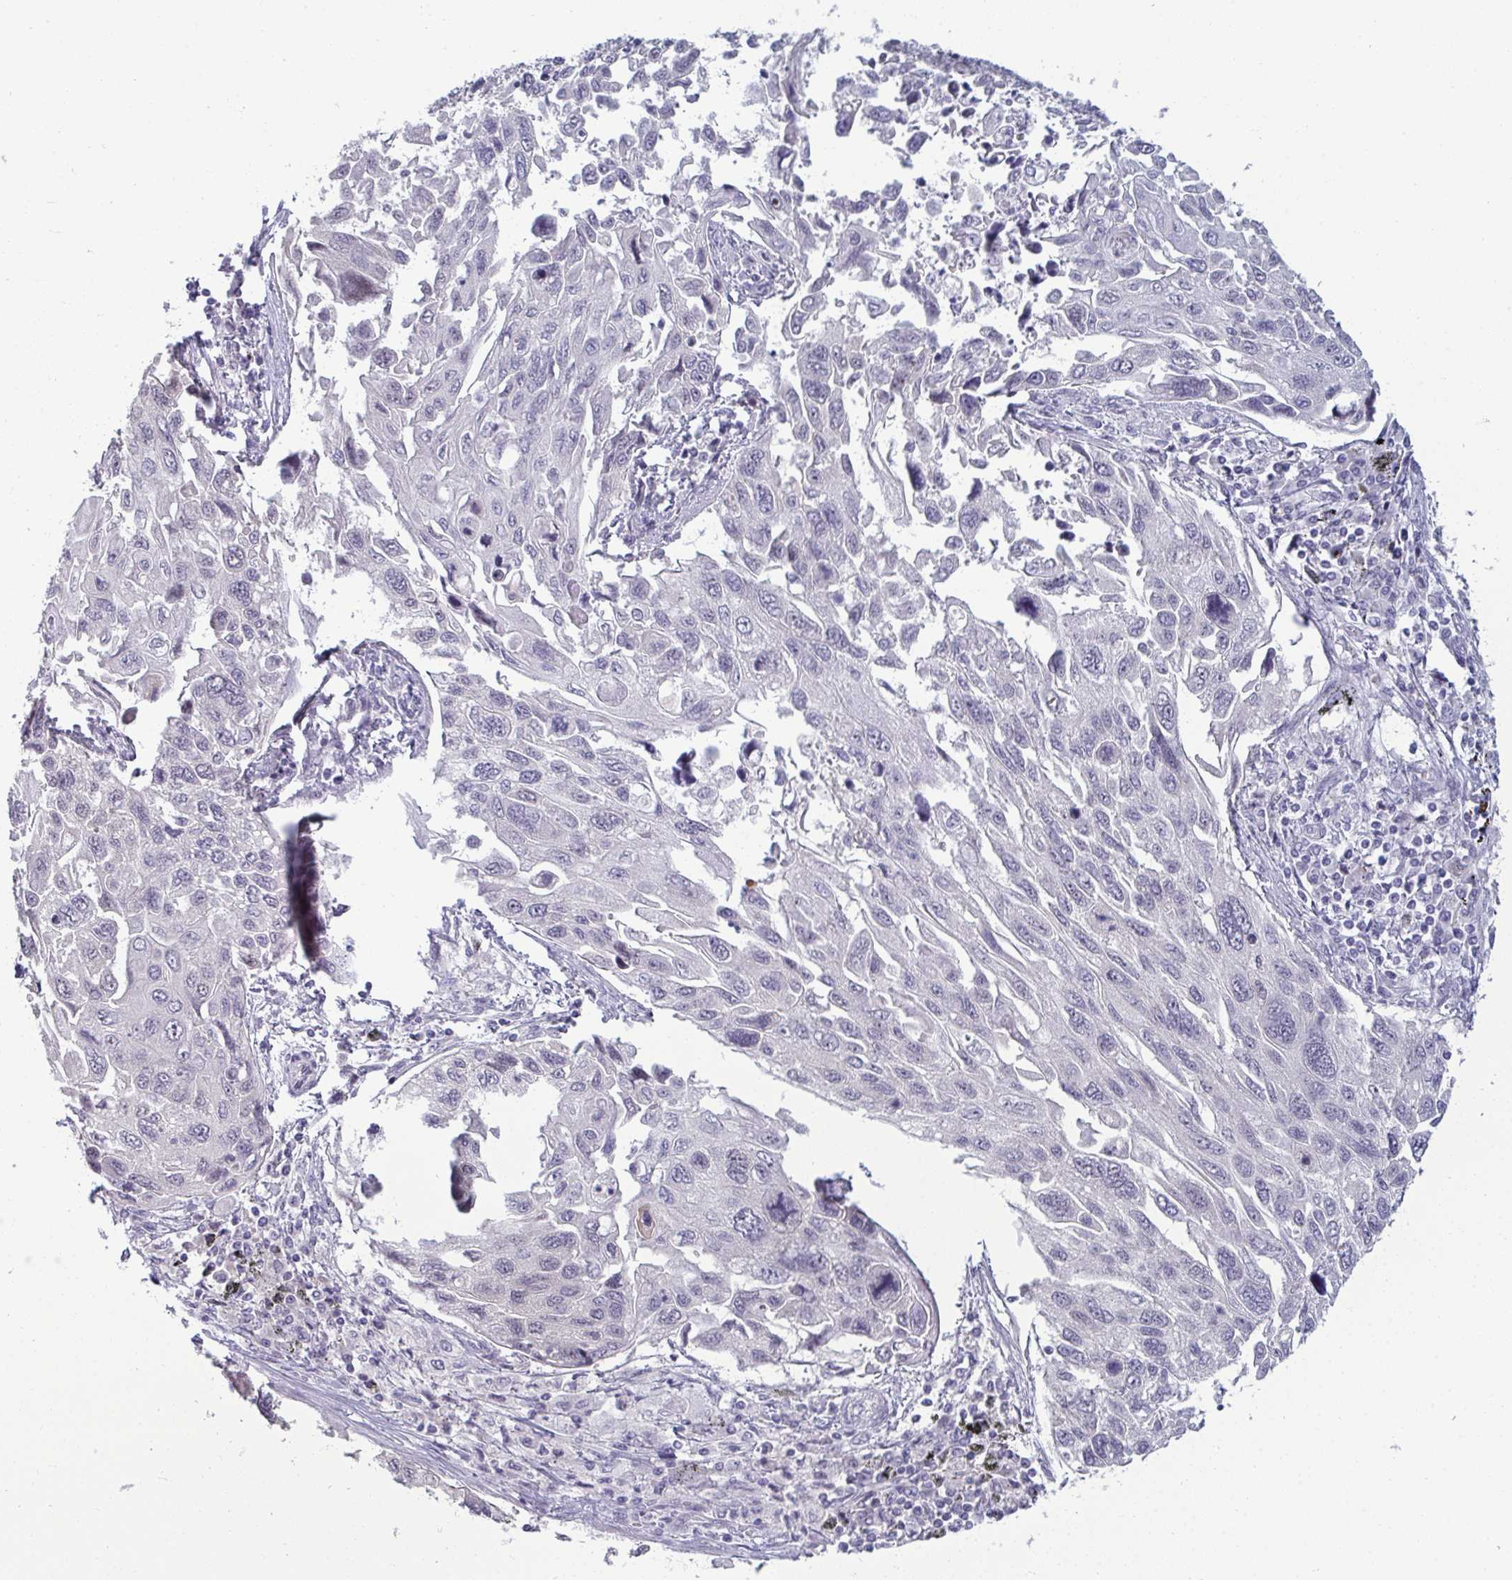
{"staining": {"intensity": "negative", "quantity": "none", "location": "none"}, "tissue": "lung cancer", "cell_type": "Tumor cells", "image_type": "cancer", "snomed": [{"axis": "morphology", "description": "Squamous cell carcinoma, NOS"}, {"axis": "topography", "description": "Lung"}], "caption": "DAB immunohistochemical staining of lung cancer (squamous cell carcinoma) shows no significant staining in tumor cells.", "gene": "RNASEH1", "patient": {"sex": "male", "age": 62}}